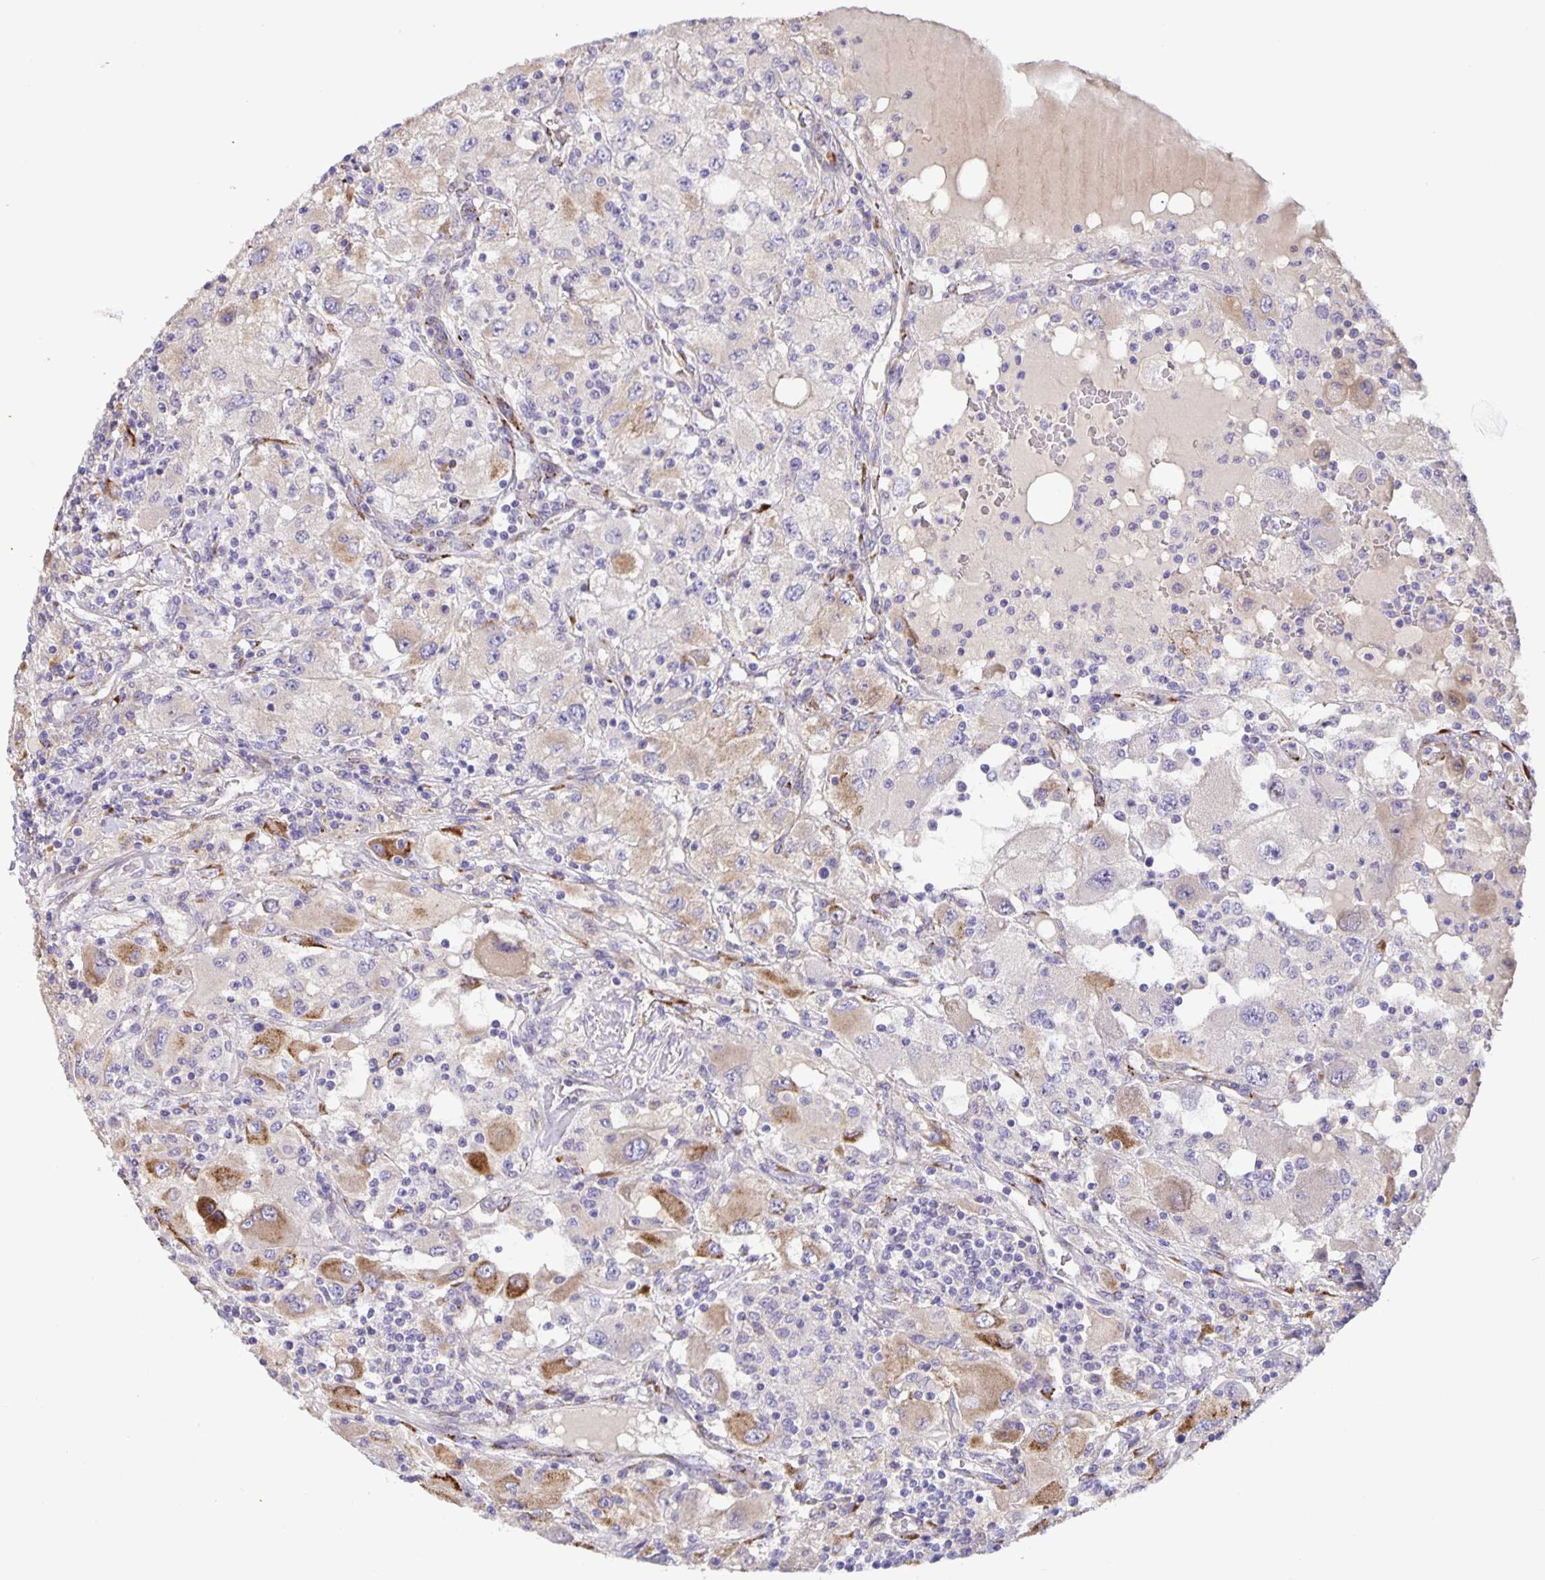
{"staining": {"intensity": "moderate", "quantity": "<25%", "location": "cytoplasmic/membranous"}, "tissue": "renal cancer", "cell_type": "Tumor cells", "image_type": "cancer", "snomed": [{"axis": "morphology", "description": "Adenocarcinoma, NOS"}, {"axis": "topography", "description": "Kidney"}], "caption": "Tumor cells reveal moderate cytoplasmic/membranous staining in about <25% of cells in adenocarcinoma (renal).", "gene": "EML6", "patient": {"sex": "female", "age": 67}}